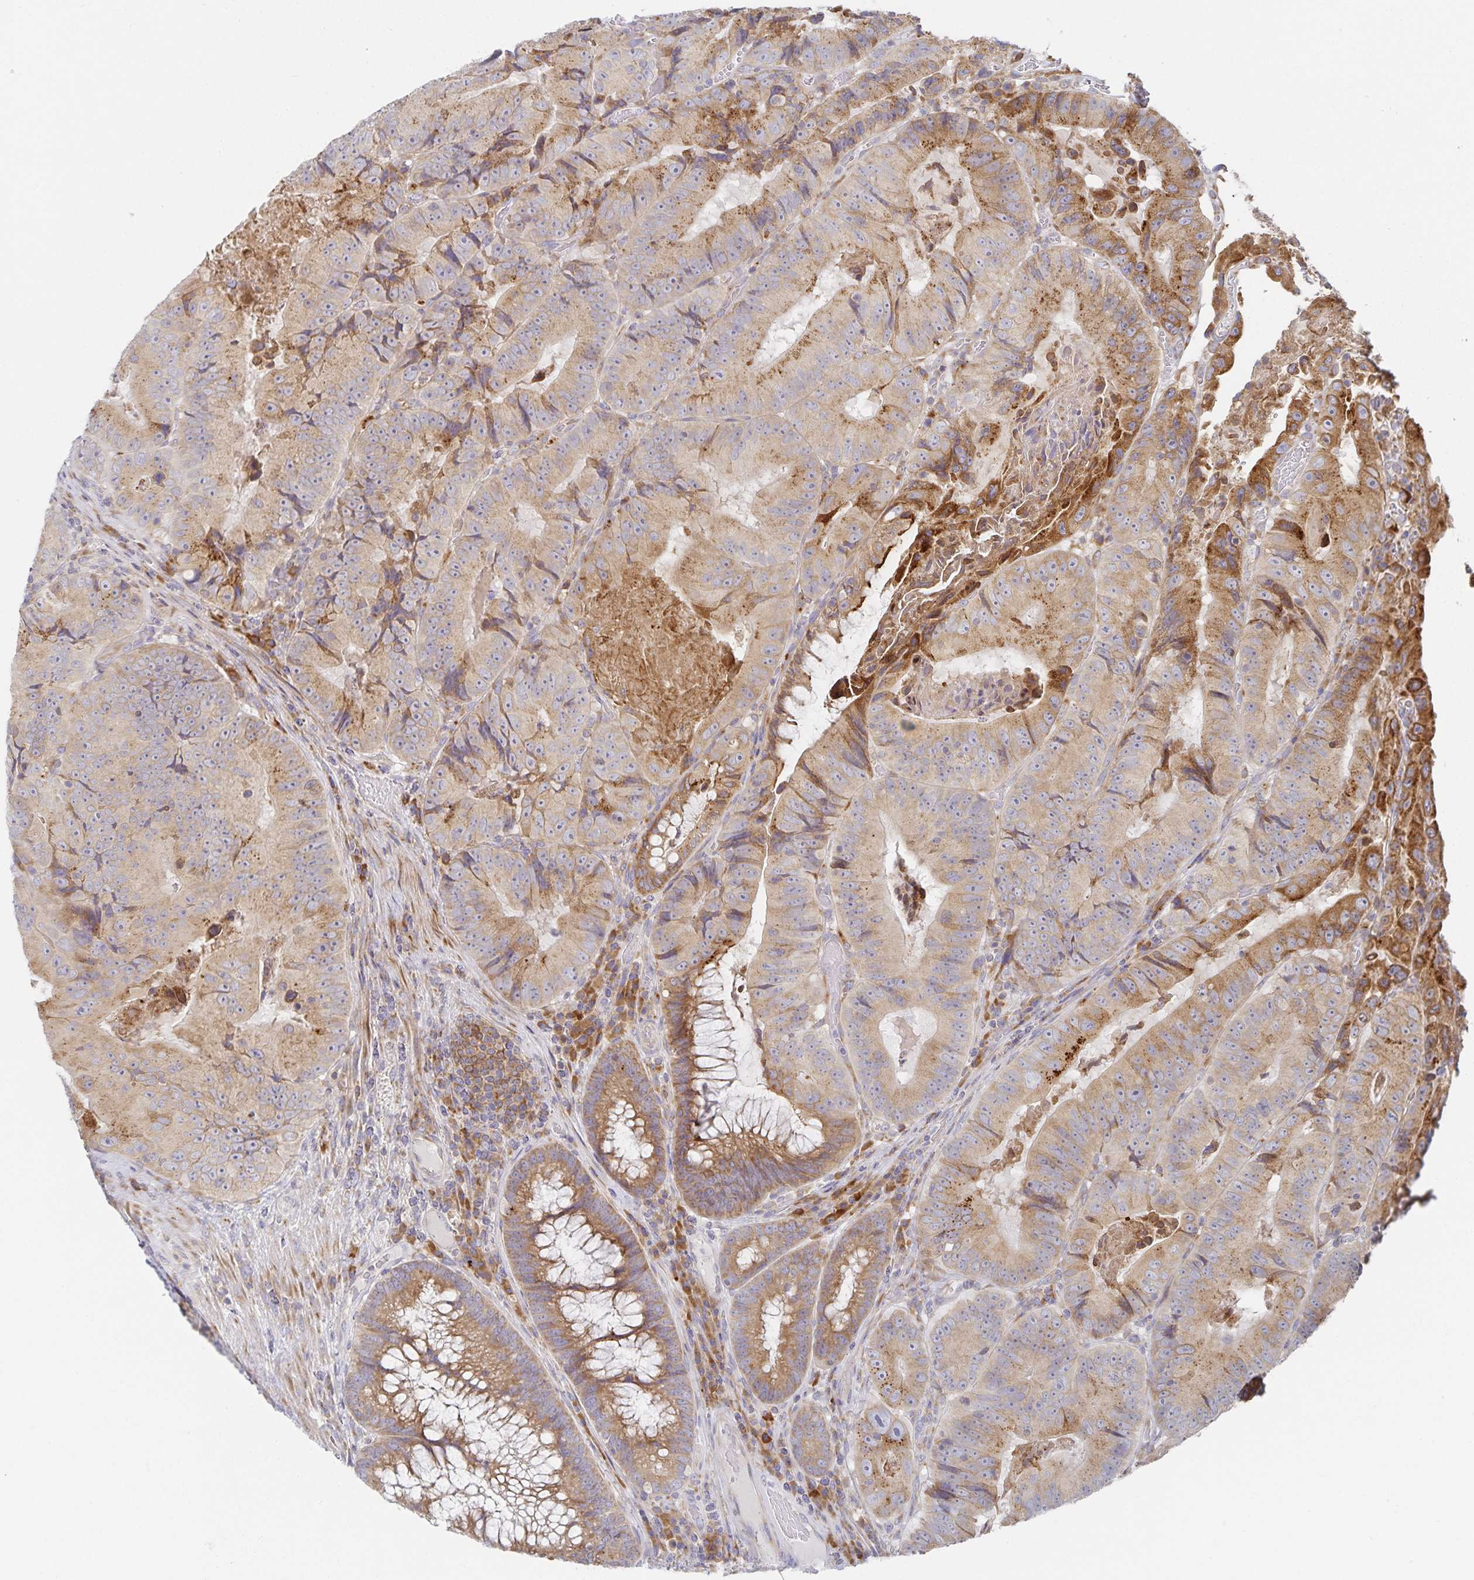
{"staining": {"intensity": "moderate", "quantity": ">75%", "location": "cytoplasmic/membranous"}, "tissue": "colorectal cancer", "cell_type": "Tumor cells", "image_type": "cancer", "snomed": [{"axis": "morphology", "description": "Adenocarcinoma, NOS"}, {"axis": "topography", "description": "Colon"}], "caption": "A medium amount of moderate cytoplasmic/membranous positivity is appreciated in about >75% of tumor cells in adenocarcinoma (colorectal) tissue.", "gene": "NOMO1", "patient": {"sex": "female", "age": 86}}